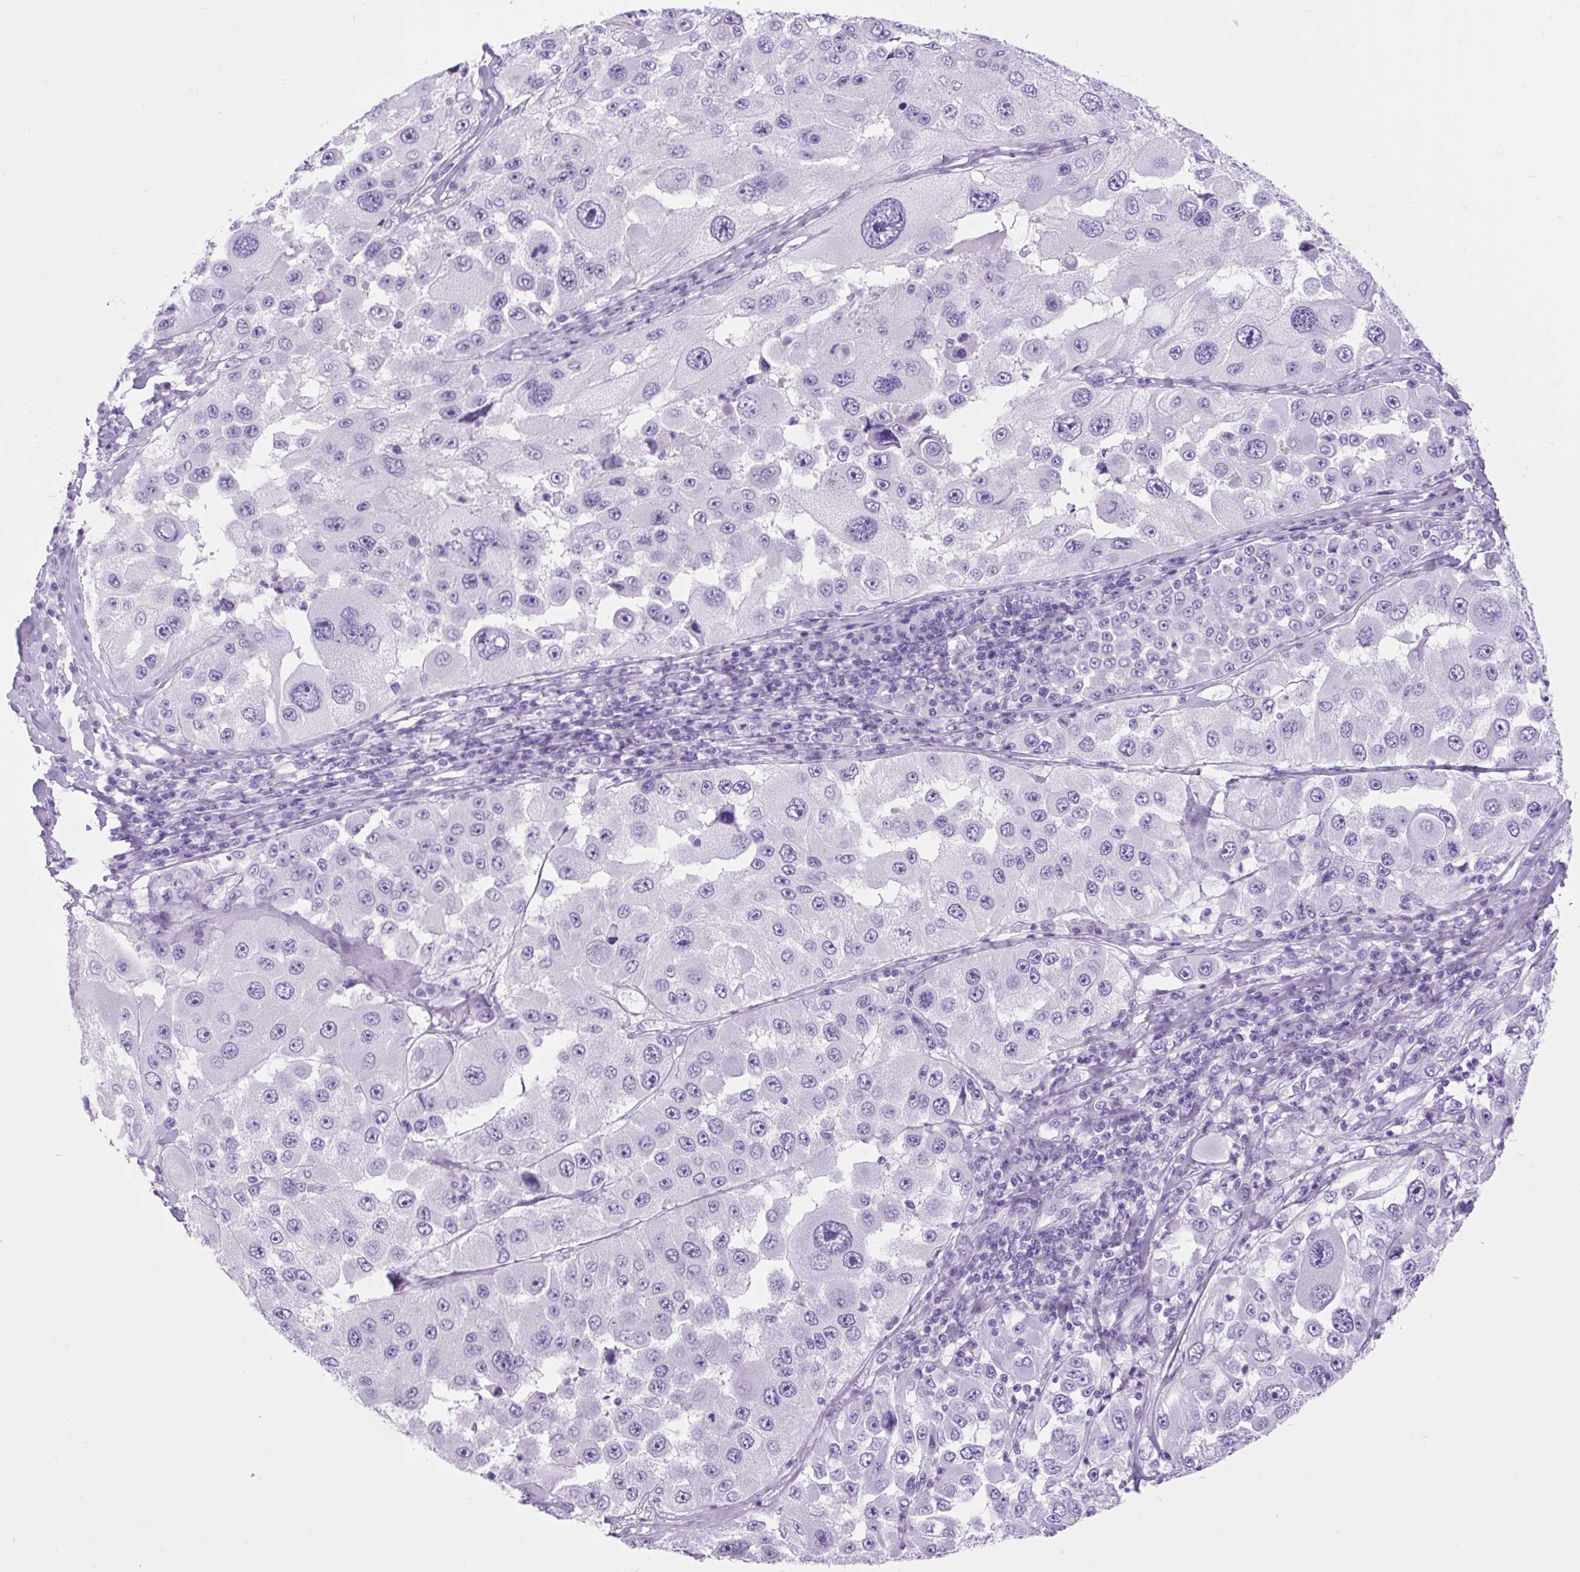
{"staining": {"intensity": "negative", "quantity": "none", "location": "none"}, "tissue": "melanoma", "cell_type": "Tumor cells", "image_type": "cancer", "snomed": [{"axis": "morphology", "description": "Malignant melanoma, Metastatic site"}, {"axis": "topography", "description": "Lymph node"}], "caption": "Immunohistochemistry (IHC) image of neoplastic tissue: malignant melanoma (metastatic site) stained with DAB (3,3'-diaminobenzidine) shows no significant protein staining in tumor cells.", "gene": "DPP6", "patient": {"sex": "male", "age": 62}}